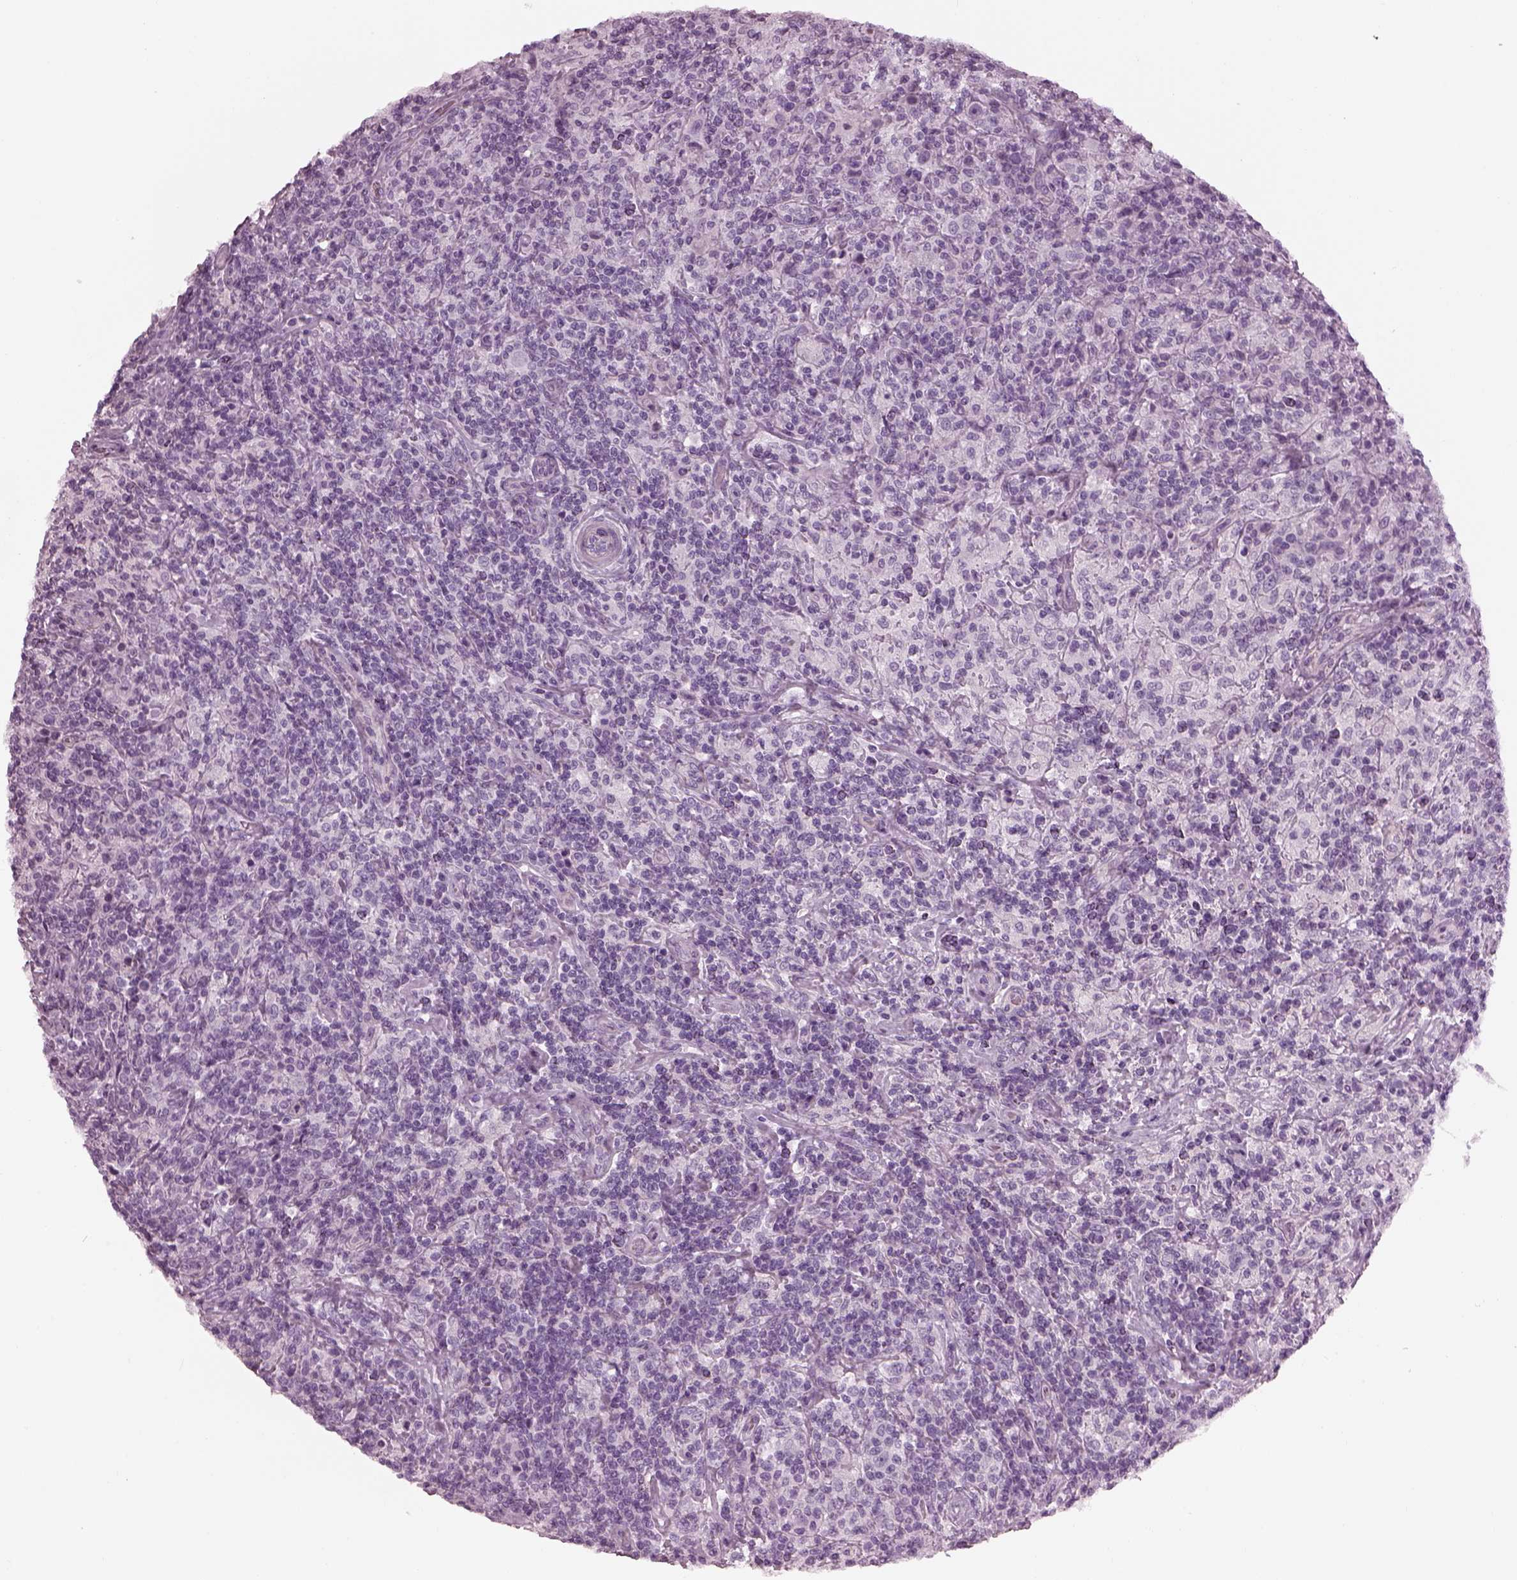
{"staining": {"intensity": "negative", "quantity": "none", "location": "none"}, "tissue": "lymphoma", "cell_type": "Tumor cells", "image_type": "cancer", "snomed": [{"axis": "morphology", "description": "Hodgkin's disease, NOS"}, {"axis": "topography", "description": "Lymph node"}], "caption": "An IHC image of lymphoma is shown. There is no staining in tumor cells of lymphoma.", "gene": "BFSP1", "patient": {"sex": "male", "age": 70}}